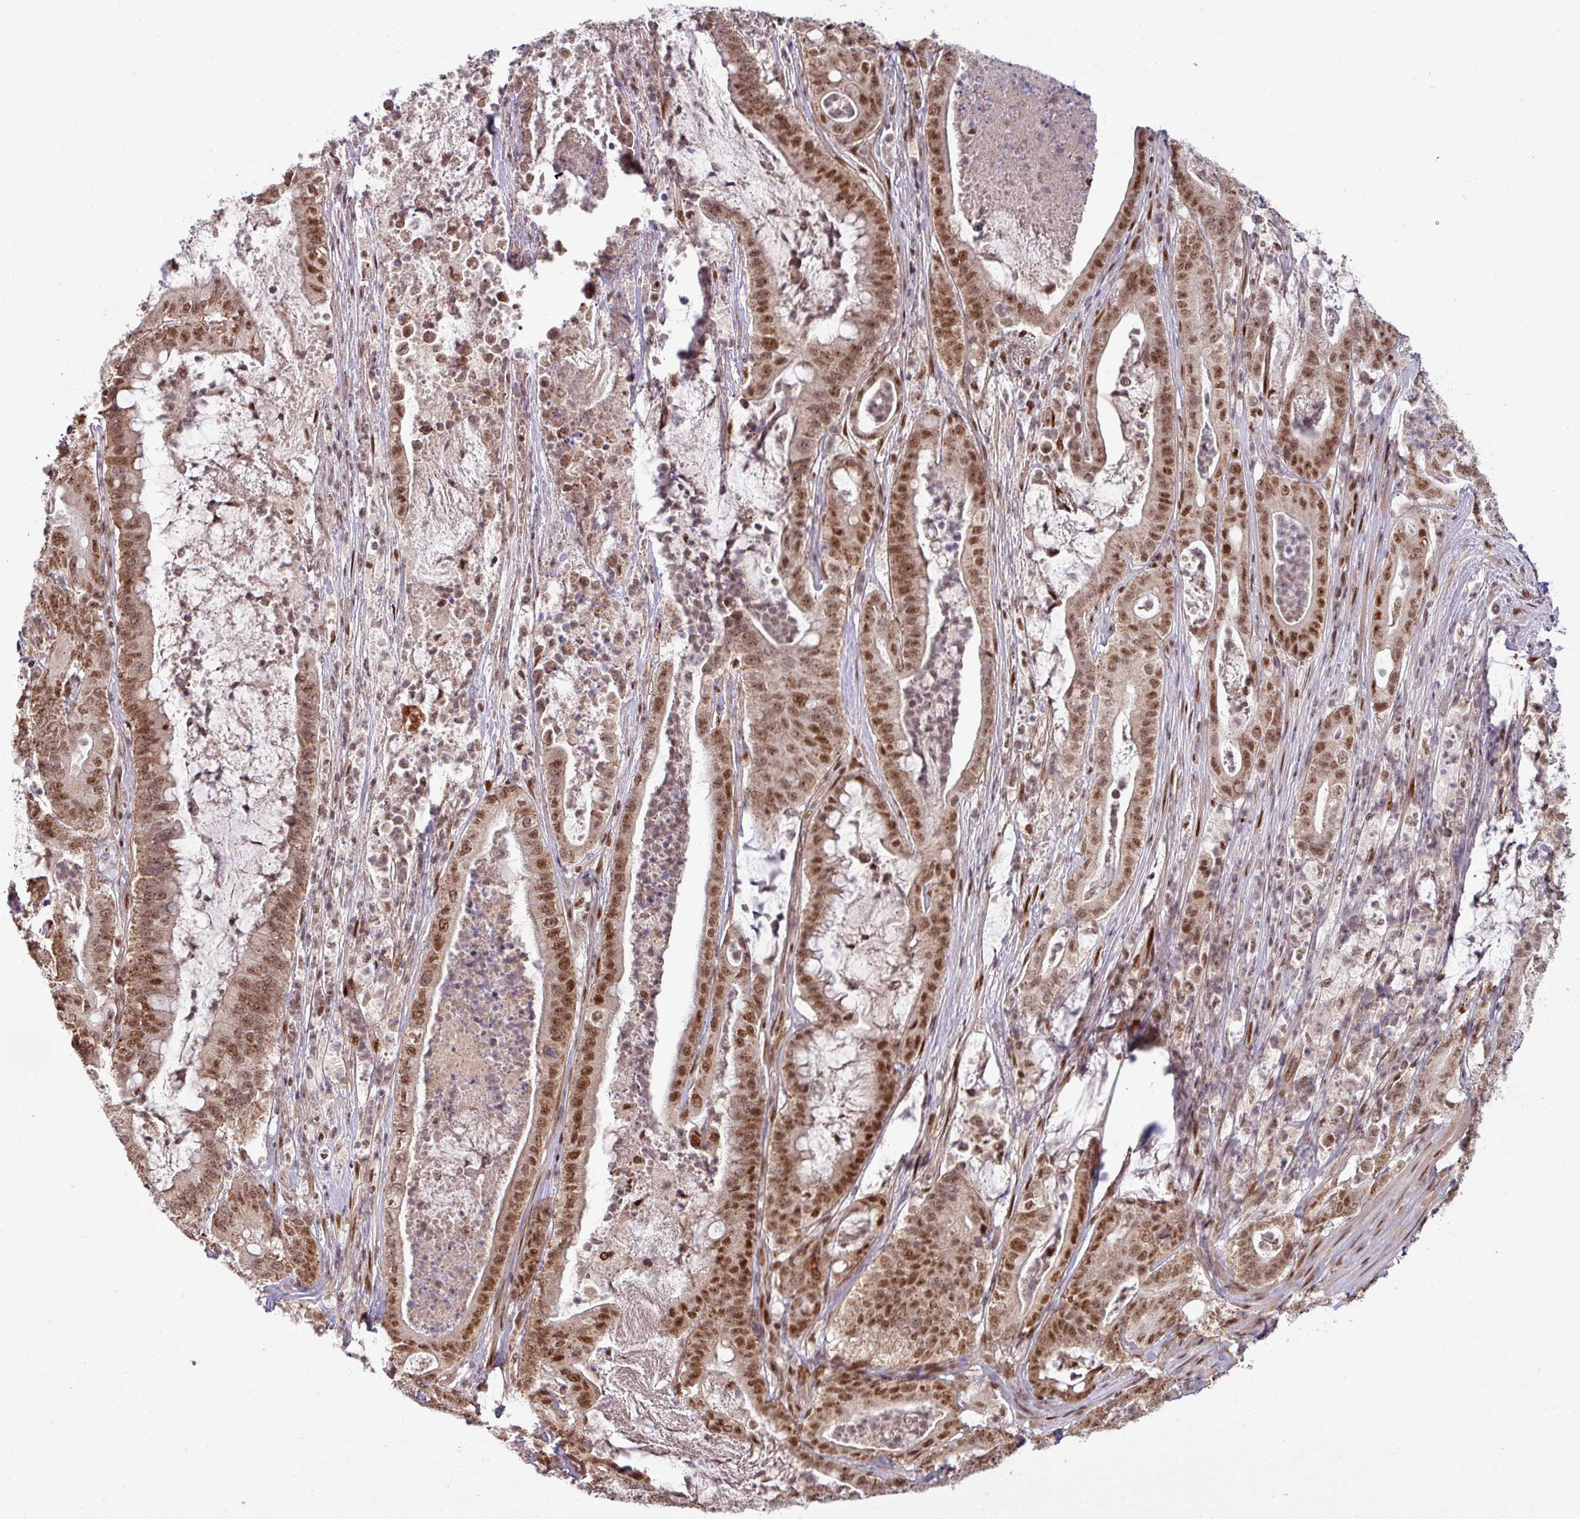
{"staining": {"intensity": "moderate", "quantity": ">75%", "location": "cytoplasmic/membranous,nuclear"}, "tissue": "pancreatic cancer", "cell_type": "Tumor cells", "image_type": "cancer", "snomed": [{"axis": "morphology", "description": "Adenocarcinoma, NOS"}, {"axis": "topography", "description": "Pancreas"}], "caption": "DAB (3,3'-diaminobenzidine) immunohistochemical staining of adenocarcinoma (pancreatic) reveals moderate cytoplasmic/membranous and nuclear protein expression in about >75% of tumor cells.", "gene": "PHF23", "patient": {"sex": "male", "age": 71}}